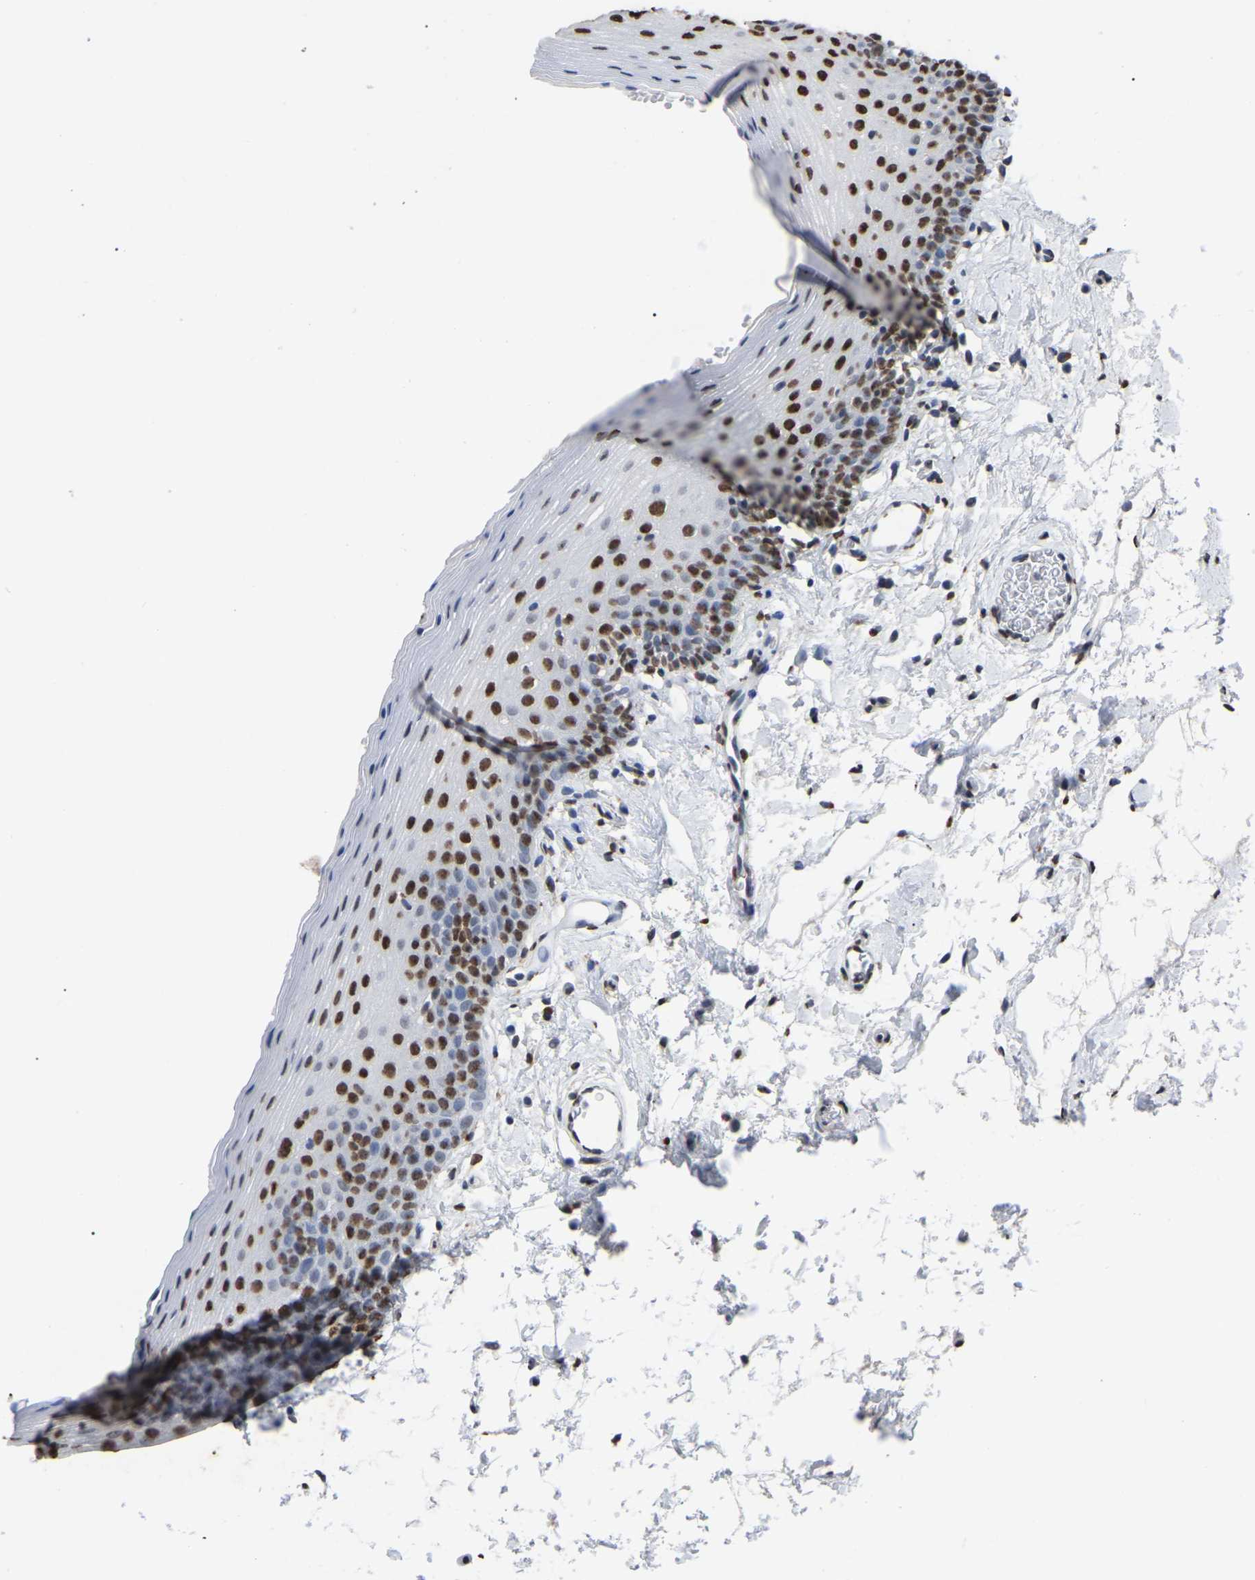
{"staining": {"intensity": "strong", "quantity": ">75%", "location": "nuclear"}, "tissue": "oral mucosa", "cell_type": "Squamous epithelial cells", "image_type": "normal", "snomed": [{"axis": "morphology", "description": "Normal tissue, NOS"}, {"axis": "topography", "description": "Oral tissue"}], "caption": "Approximately >75% of squamous epithelial cells in benign oral mucosa show strong nuclear protein positivity as visualized by brown immunohistochemical staining.", "gene": "RBL2", "patient": {"sex": "male", "age": 66}}